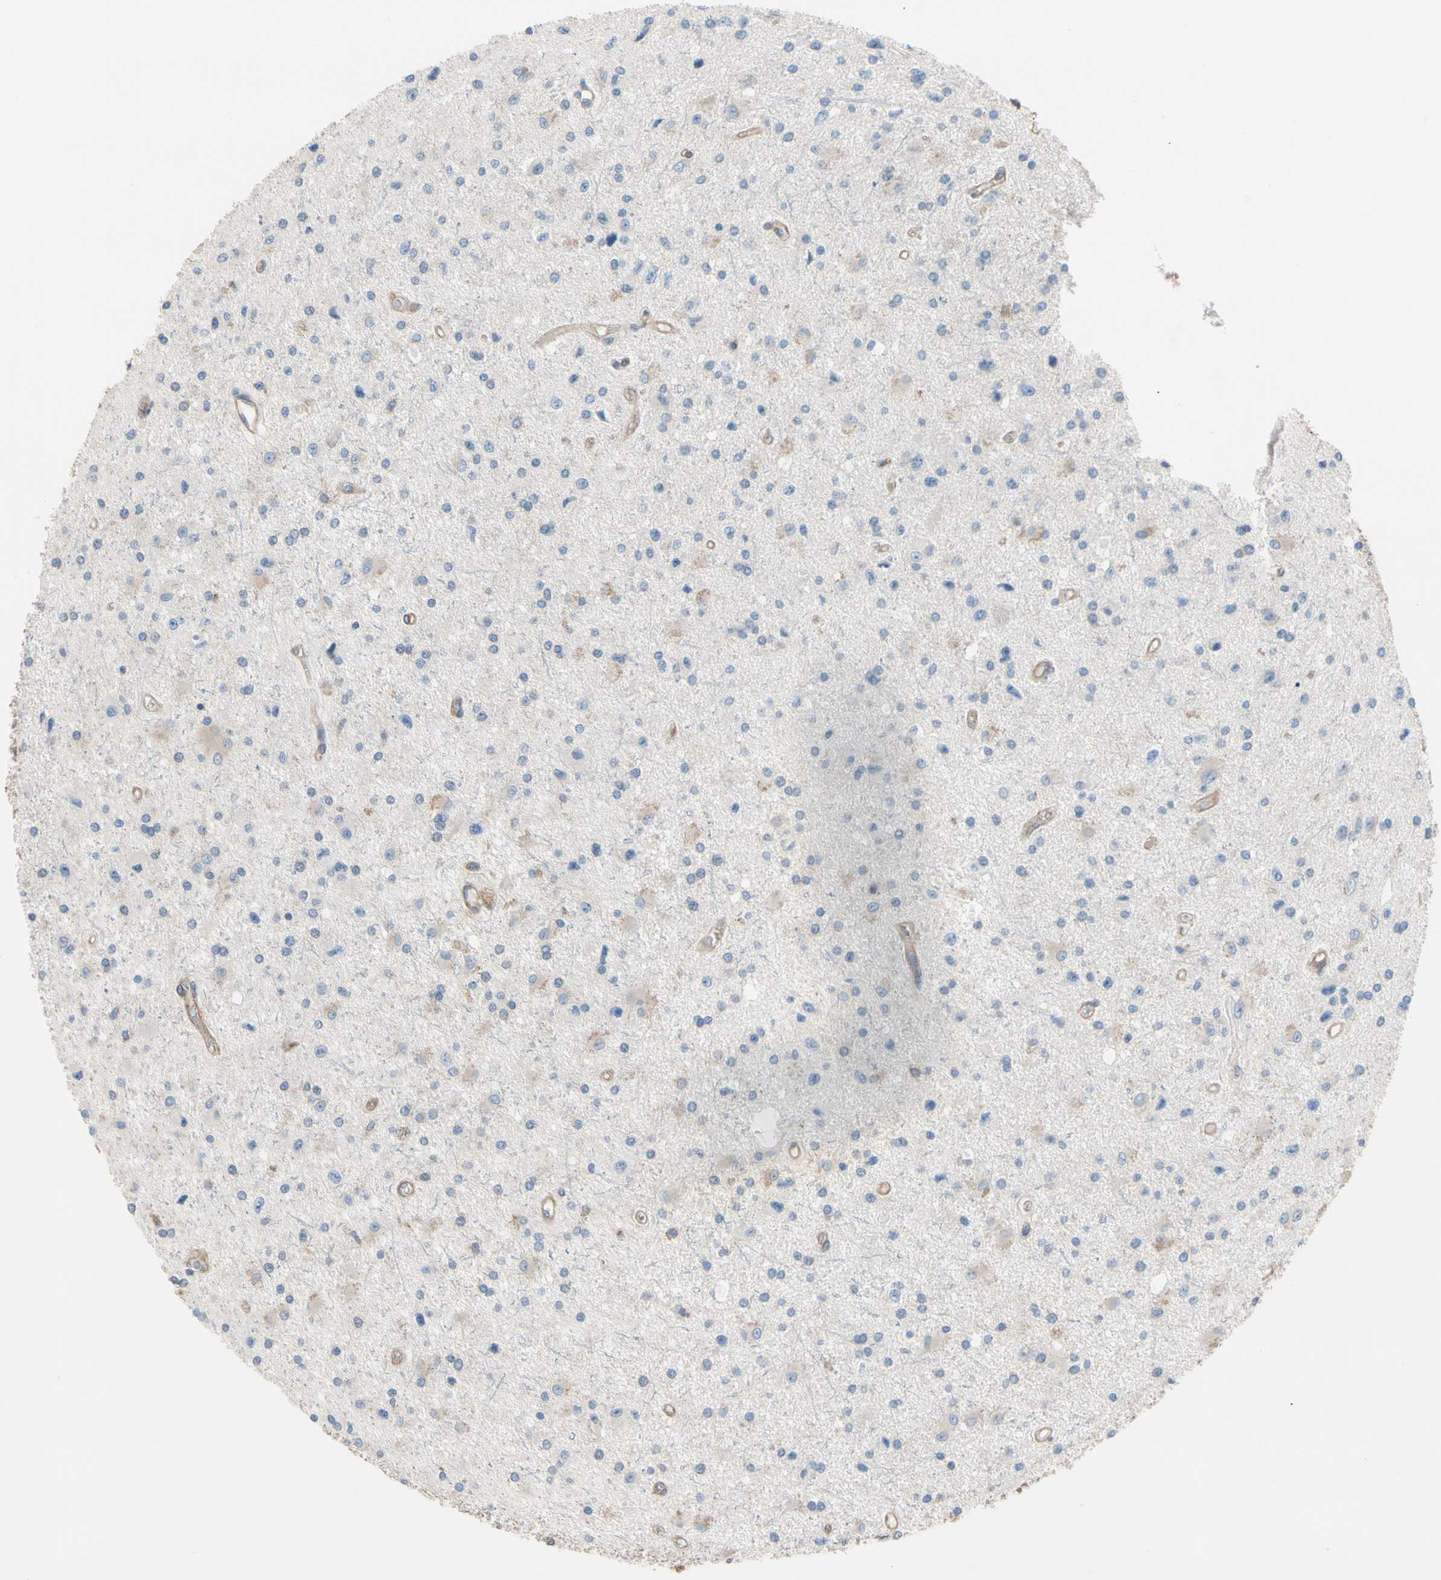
{"staining": {"intensity": "moderate", "quantity": "25%-75%", "location": "cytoplasmic/membranous"}, "tissue": "glioma", "cell_type": "Tumor cells", "image_type": "cancer", "snomed": [{"axis": "morphology", "description": "Glioma, malignant, Low grade"}, {"axis": "topography", "description": "Brain"}], "caption": "IHC (DAB) staining of malignant low-grade glioma demonstrates moderate cytoplasmic/membranous protein expression in about 25%-75% of tumor cells.", "gene": "ROCK1", "patient": {"sex": "male", "age": 58}}